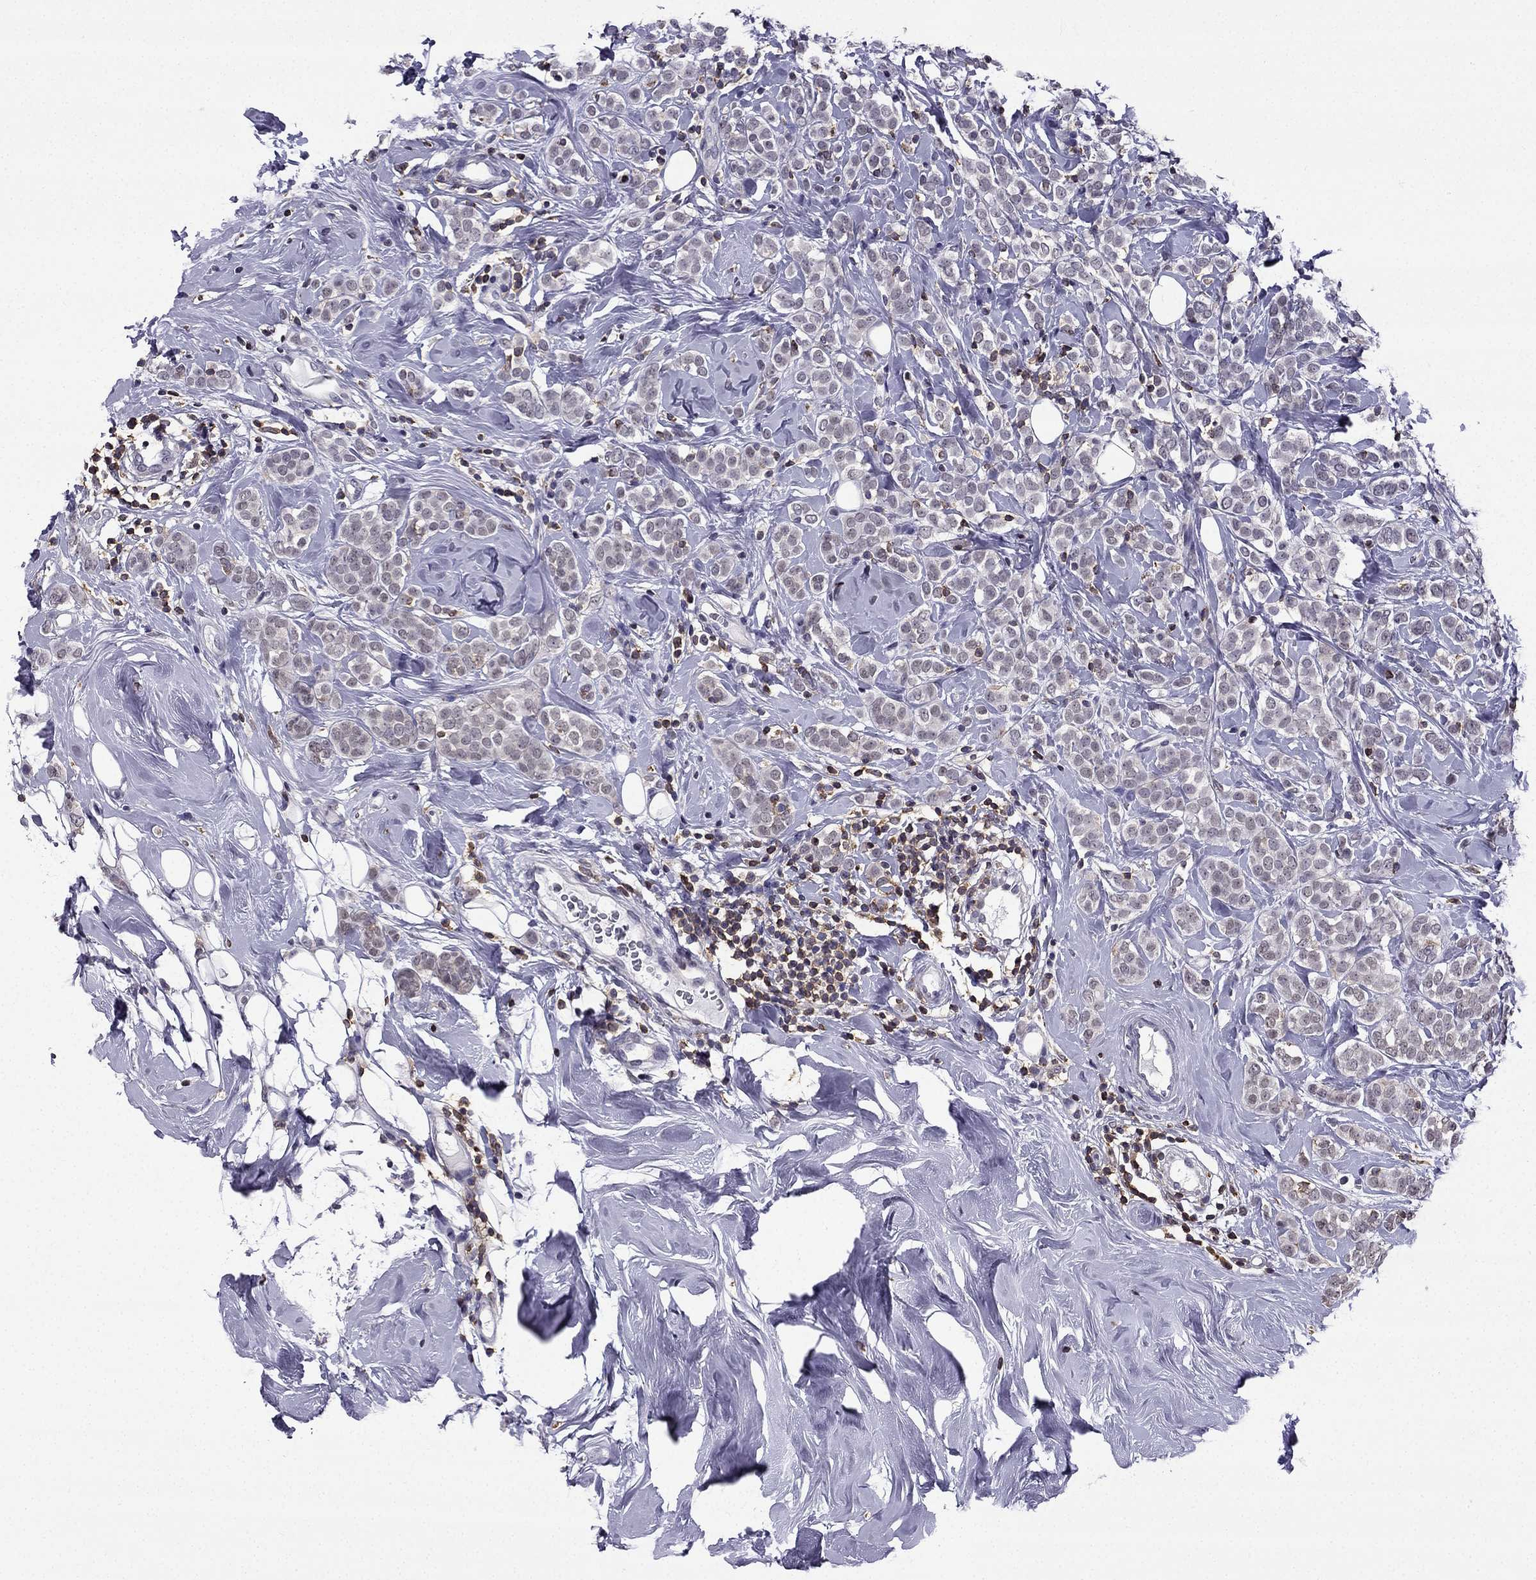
{"staining": {"intensity": "negative", "quantity": "none", "location": "none"}, "tissue": "breast cancer", "cell_type": "Tumor cells", "image_type": "cancer", "snomed": [{"axis": "morphology", "description": "Lobular carcinoma"}, {"axis": "topography", "description": "Breast"}], "caption": "This histopathology image is of breast cancer stained with IHC to label a protein in brown with the nuclei are counter-stained blue. There is no staining in tumor cells.", "gene": "CCK", "patient": {"sex": "female", "age": 49}}